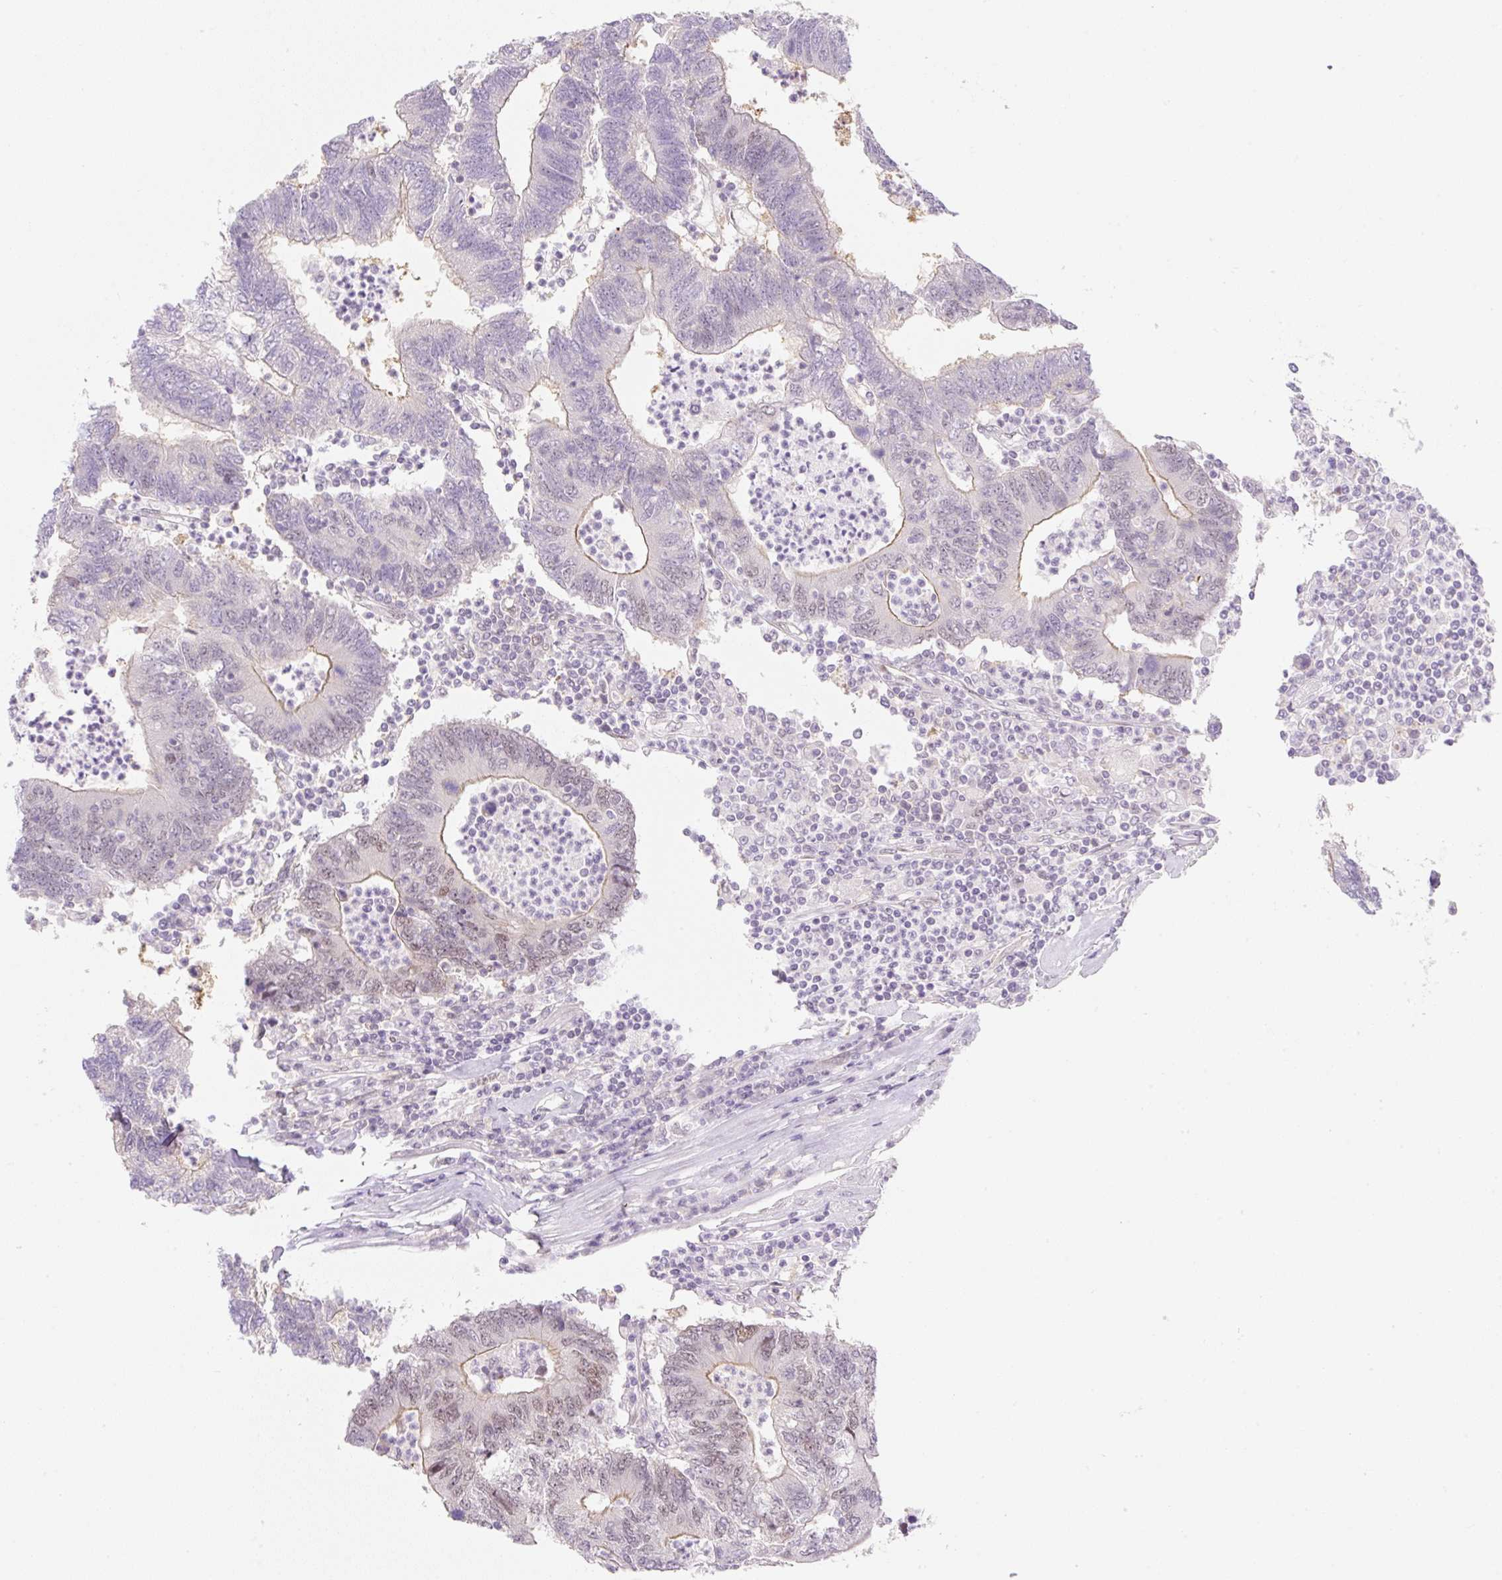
{"staining": {"intensity": "weak", "quantity": "<25%", "location": "cytoplasmic/membranous"}, "tissue": "colorectal cancer", "cell_type": "Tumor cells", "image_type": "cancer", "snomed": [{"axis": "morphology", "description": "Adenocarcinoma, NOS"}, {"axis": "topography", "description": "Colon"}], "caption": "Adenocarcinoma (colorectal) was stained to show a protein in brown. There is no significant expression in tumor cells.", "gene": "SYNE3", "patient": {"sex": "female", "age": 48}}